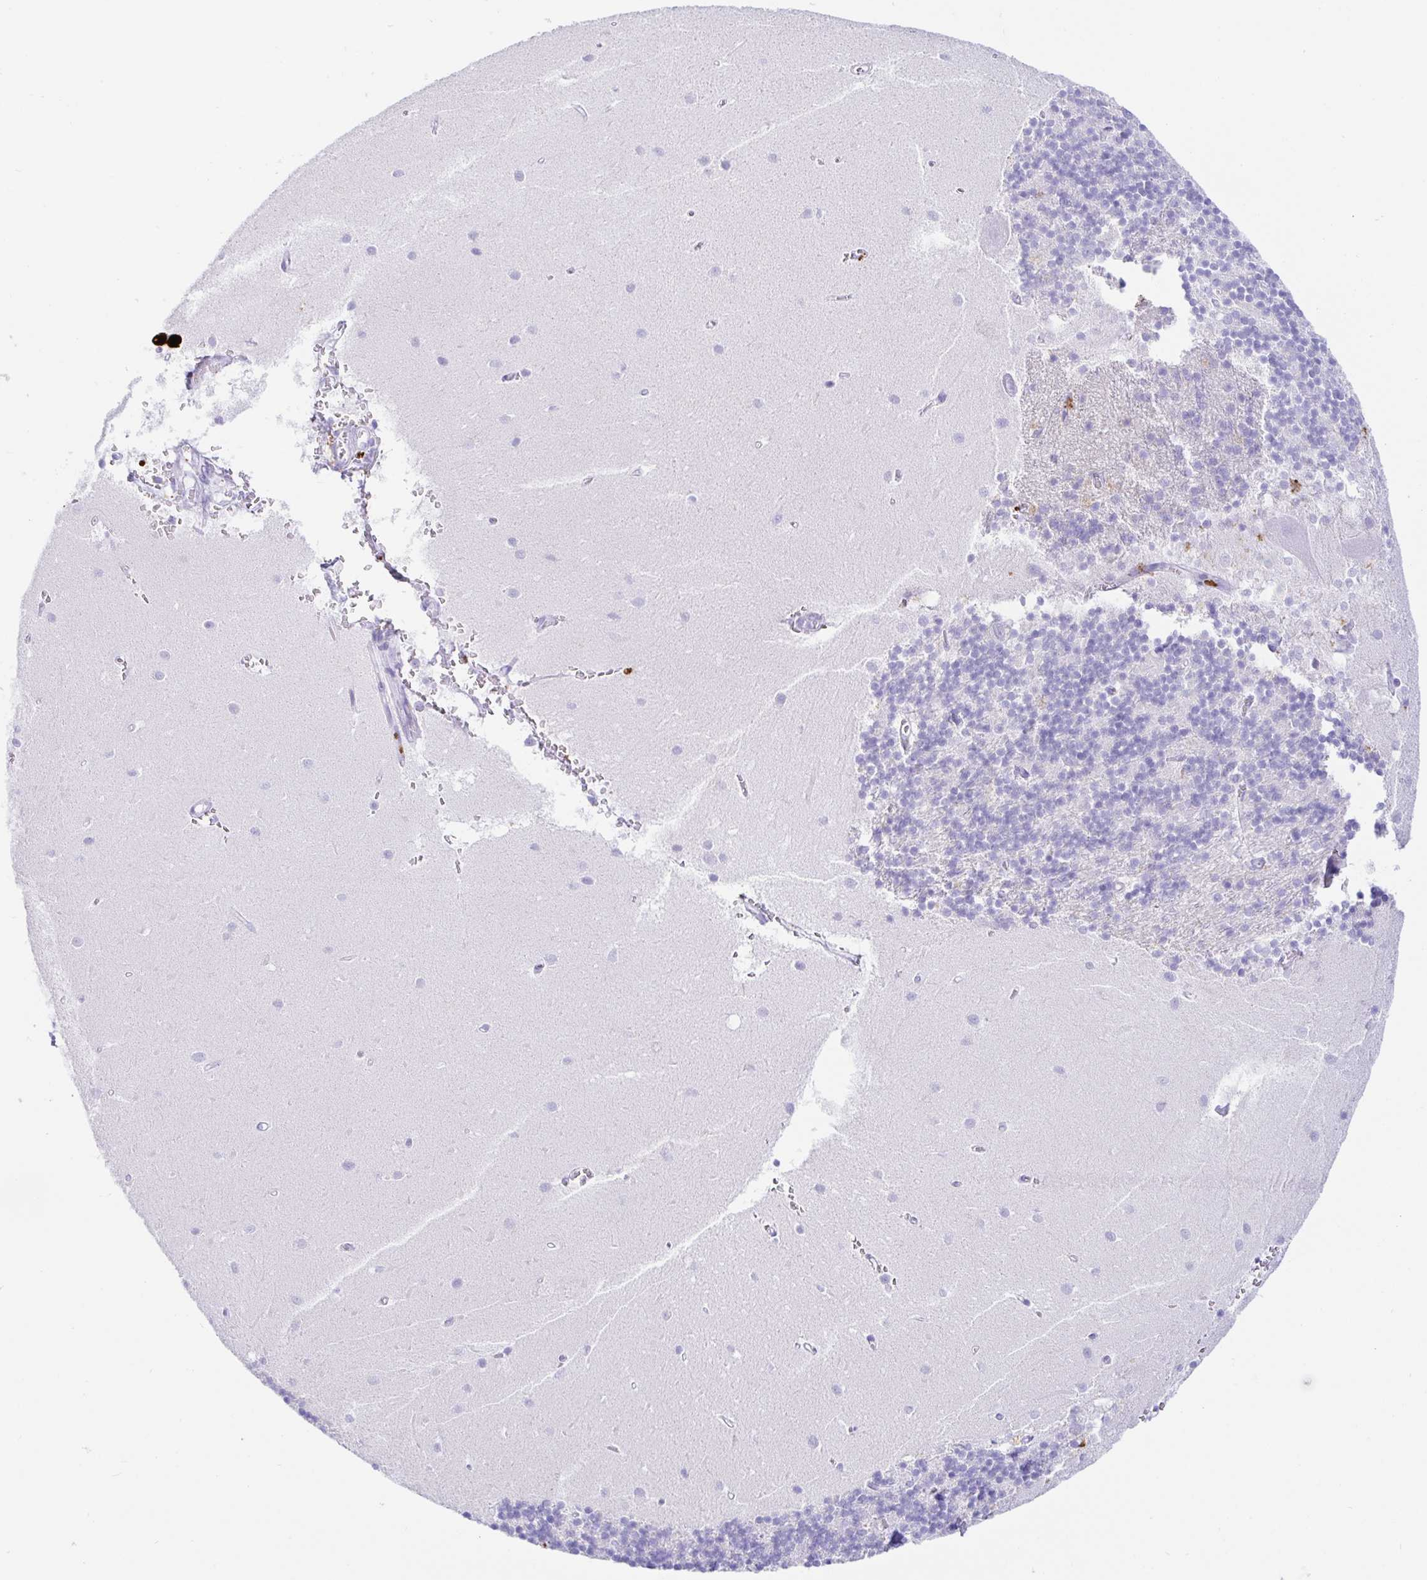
{"staining": {"intensity": "negative", "quantity": "none", "location": "none"}, "tissue": "cerebellum", "cell_type": "Cells in granular layer", "image_type": "normal", "snomed": [{"axis": "morphology", "description": "Normal tissue, NOS"}, {"axis": "topography", "description": "Cerebellum"}], "caption": "IHC micrograph of benign cerebellum: human cerebellum stained with DAB (3,3'-diaminobenzidine) reveals no significant protein positivity in cells in granular layer.", "gene": "PAX8", "patient": {"sex": "male", "age": 54}}